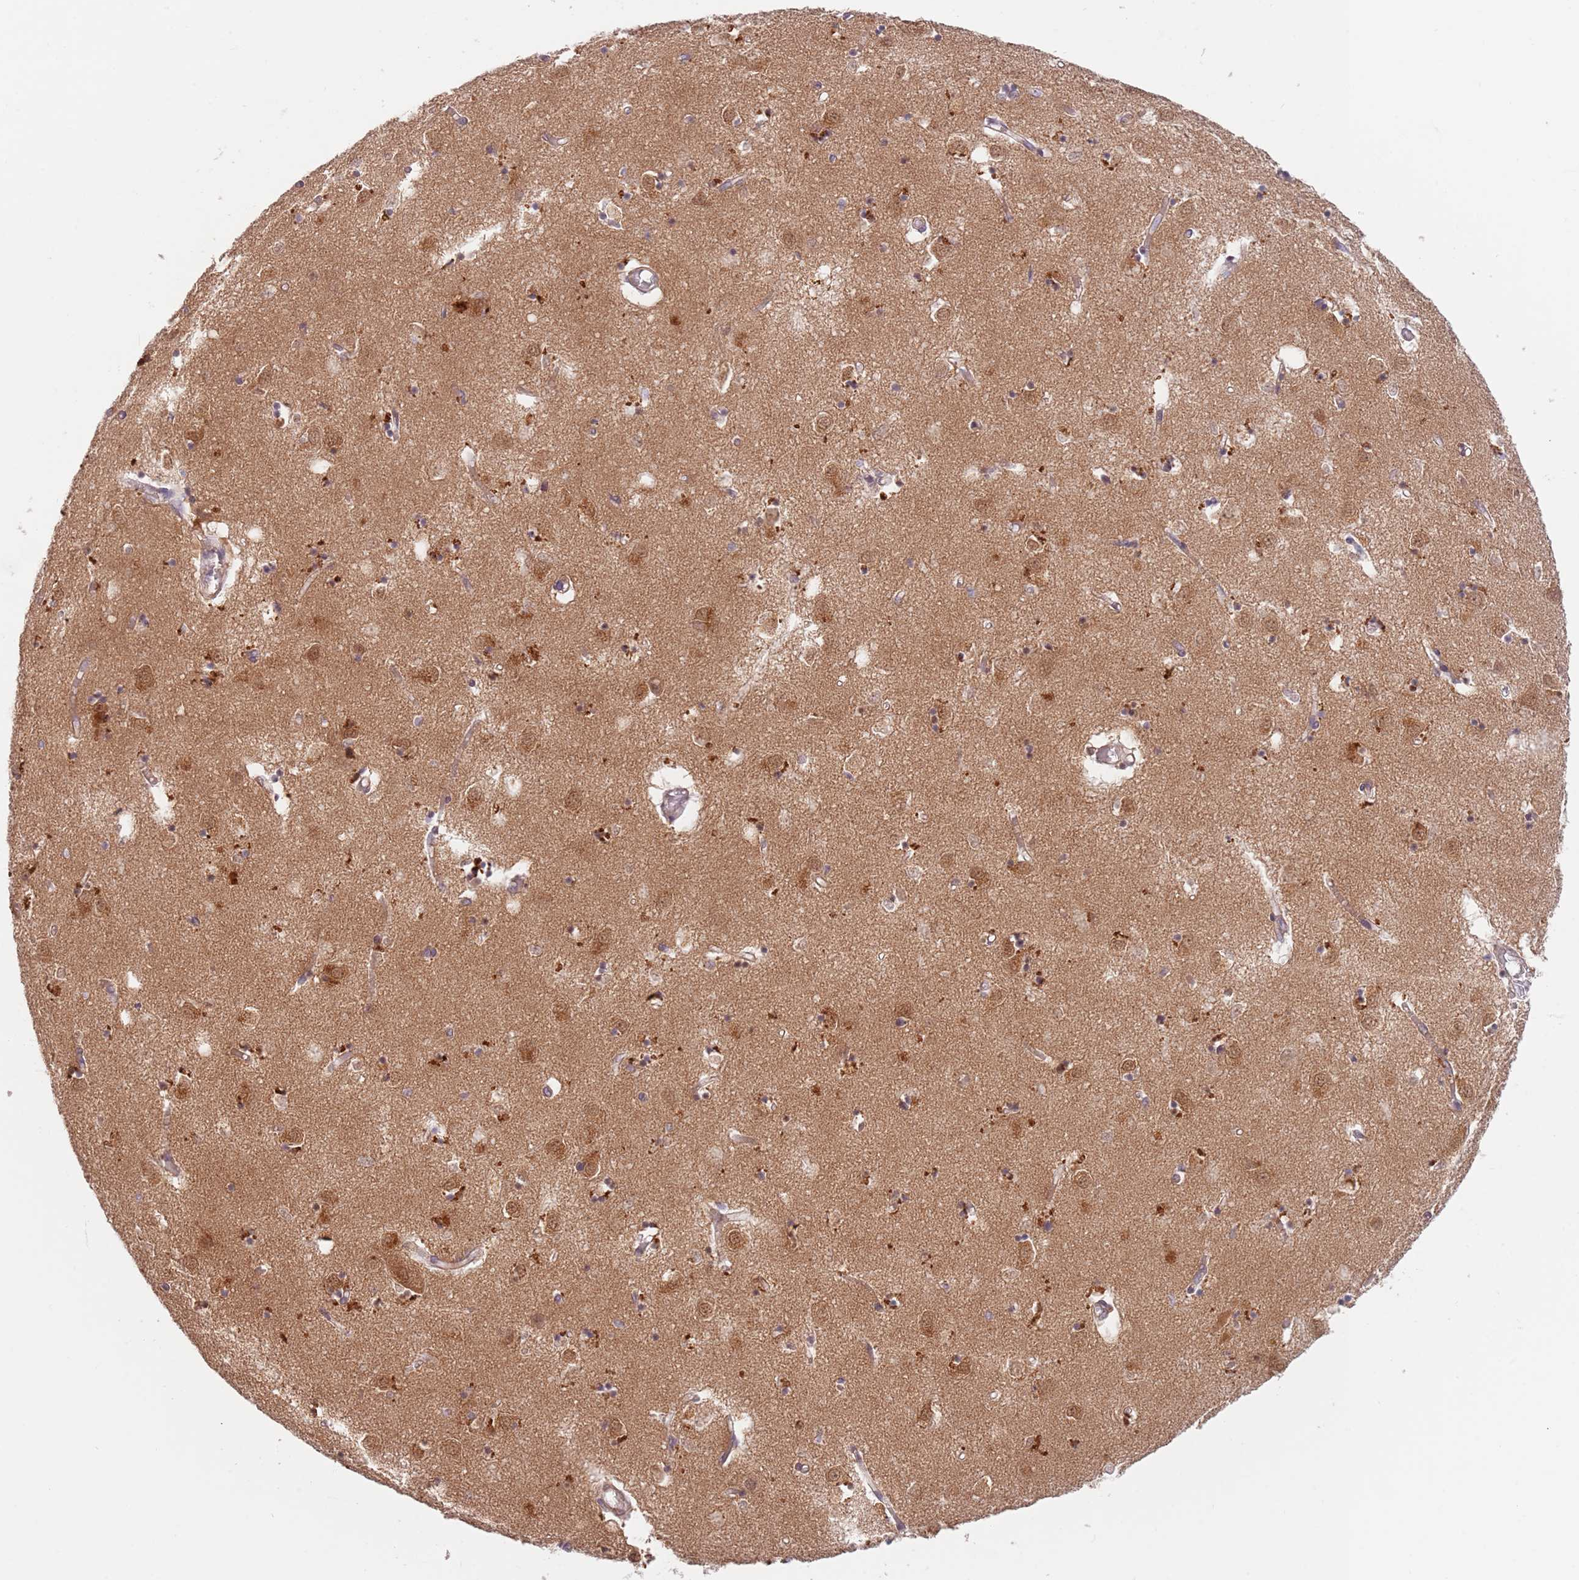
{"staining": {"intensity": "moderate", "quantity": "<25%", "location": "cytoplasmic/membranous,nuclear"}, "tissue": "caudate", "cell_type": "Glial cells", "image_type": "normal", "snomed": [{"axis": "morphology", "description": "Normal tissue, NOS"}, {"axis": "topography", "description": "Lateral ventricle wall"}], "caption": "A photomicrograph of caudate stained for a protein reveals moderate cytoplasmic/membranous,nuclear brown staining in glial cells. (IHC, brightfield microscopy, high magnification).", "gene": "GUK1", "patient": {"sex": "male", "age": 70}}